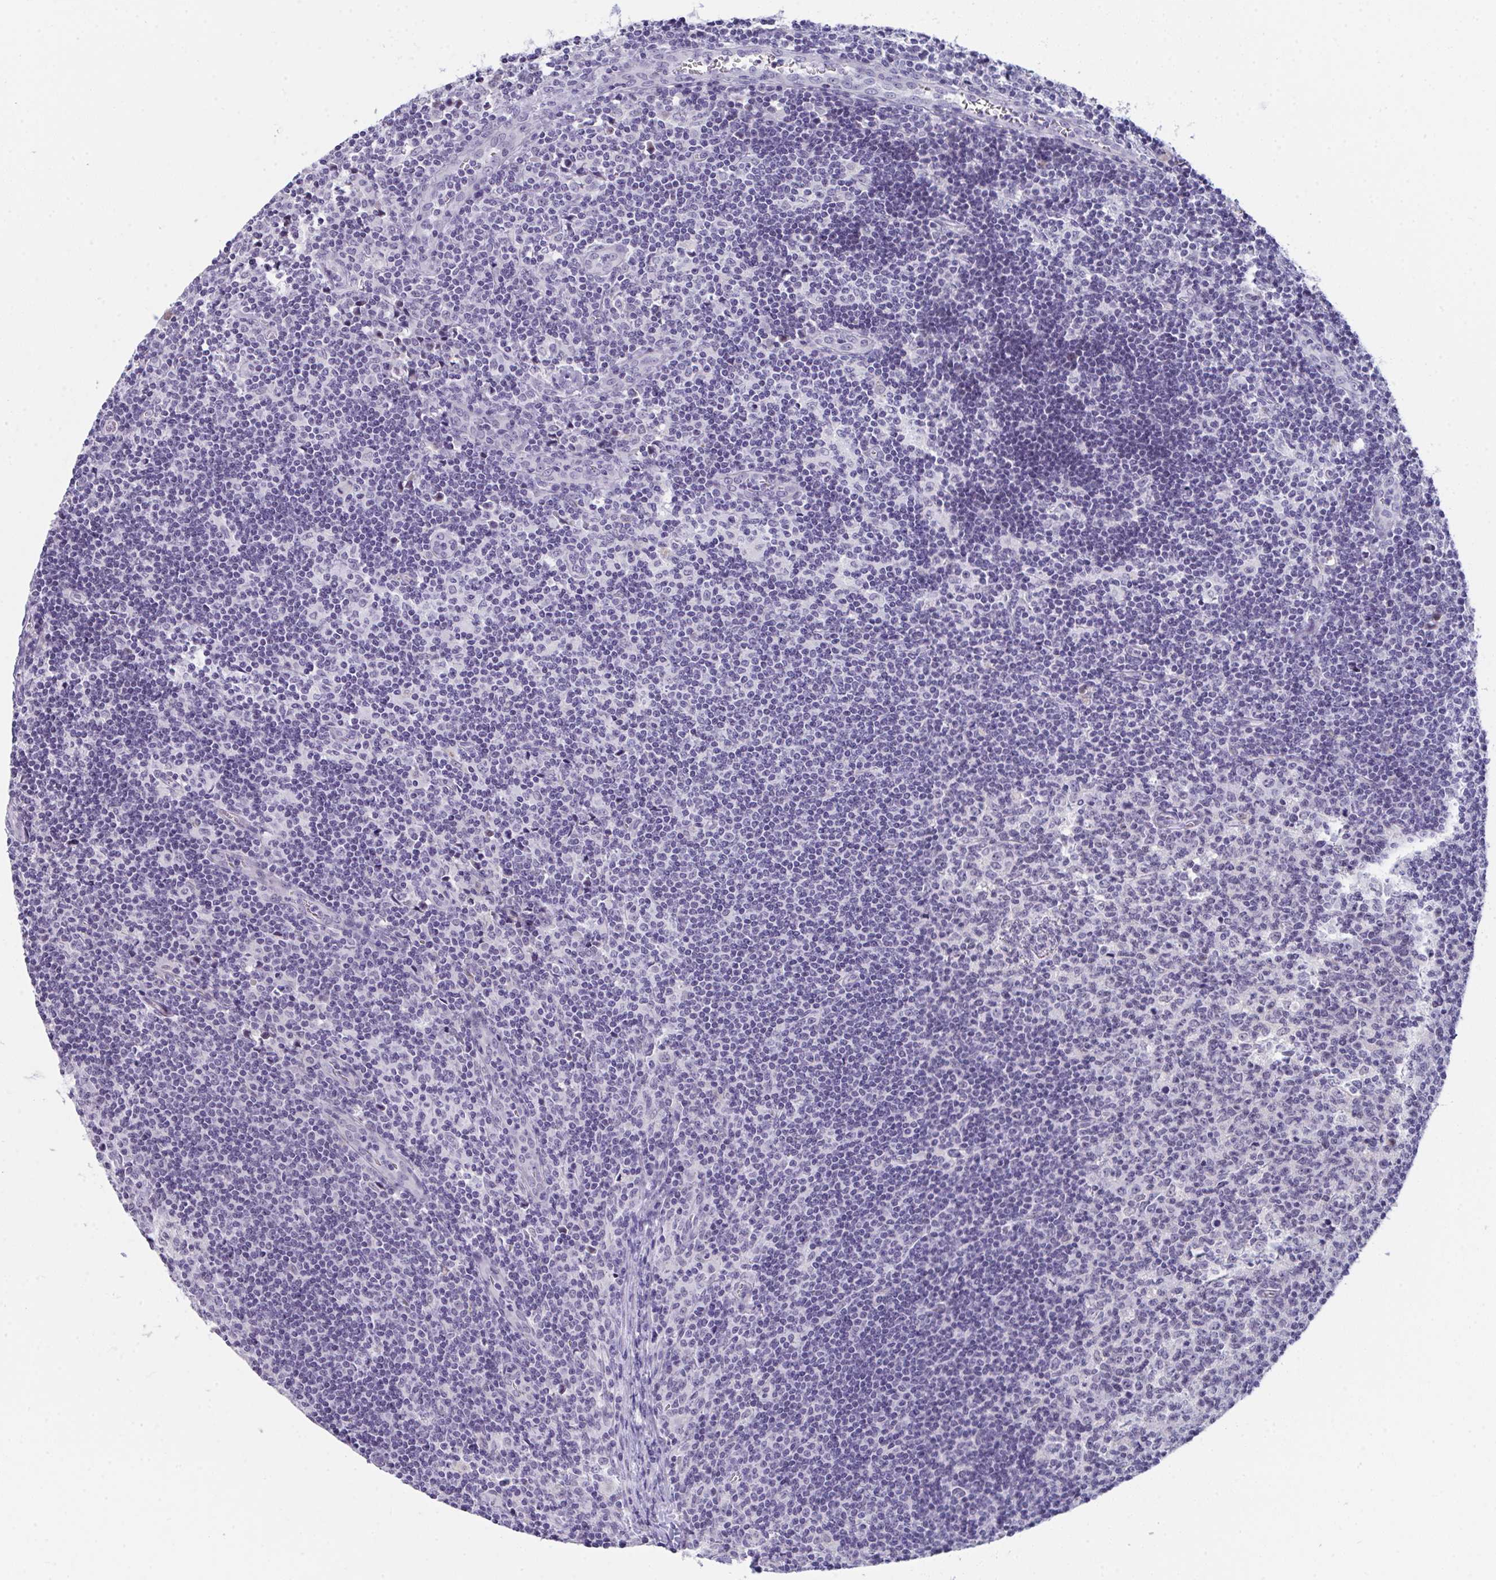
{"staining": {"intensity": "negative", "quantity": "none", "location": "none"}, "tissue": "lymph node", "cell_type": "Germinal center cells", "image_type": "normal", "snomed": [{"axis": "morphology", "description": "Normal tissue, NOS"}, {"axis": "topography", "description": "Lymph node"}], "caption": "Germinal center cells show no significant positivity in normal lymph node. (DAB immunohistochemistry visualized using brightfield microscopy, high magnification).", "gene": "CDK13", "patient": {"sex": "female", "age": 45}}